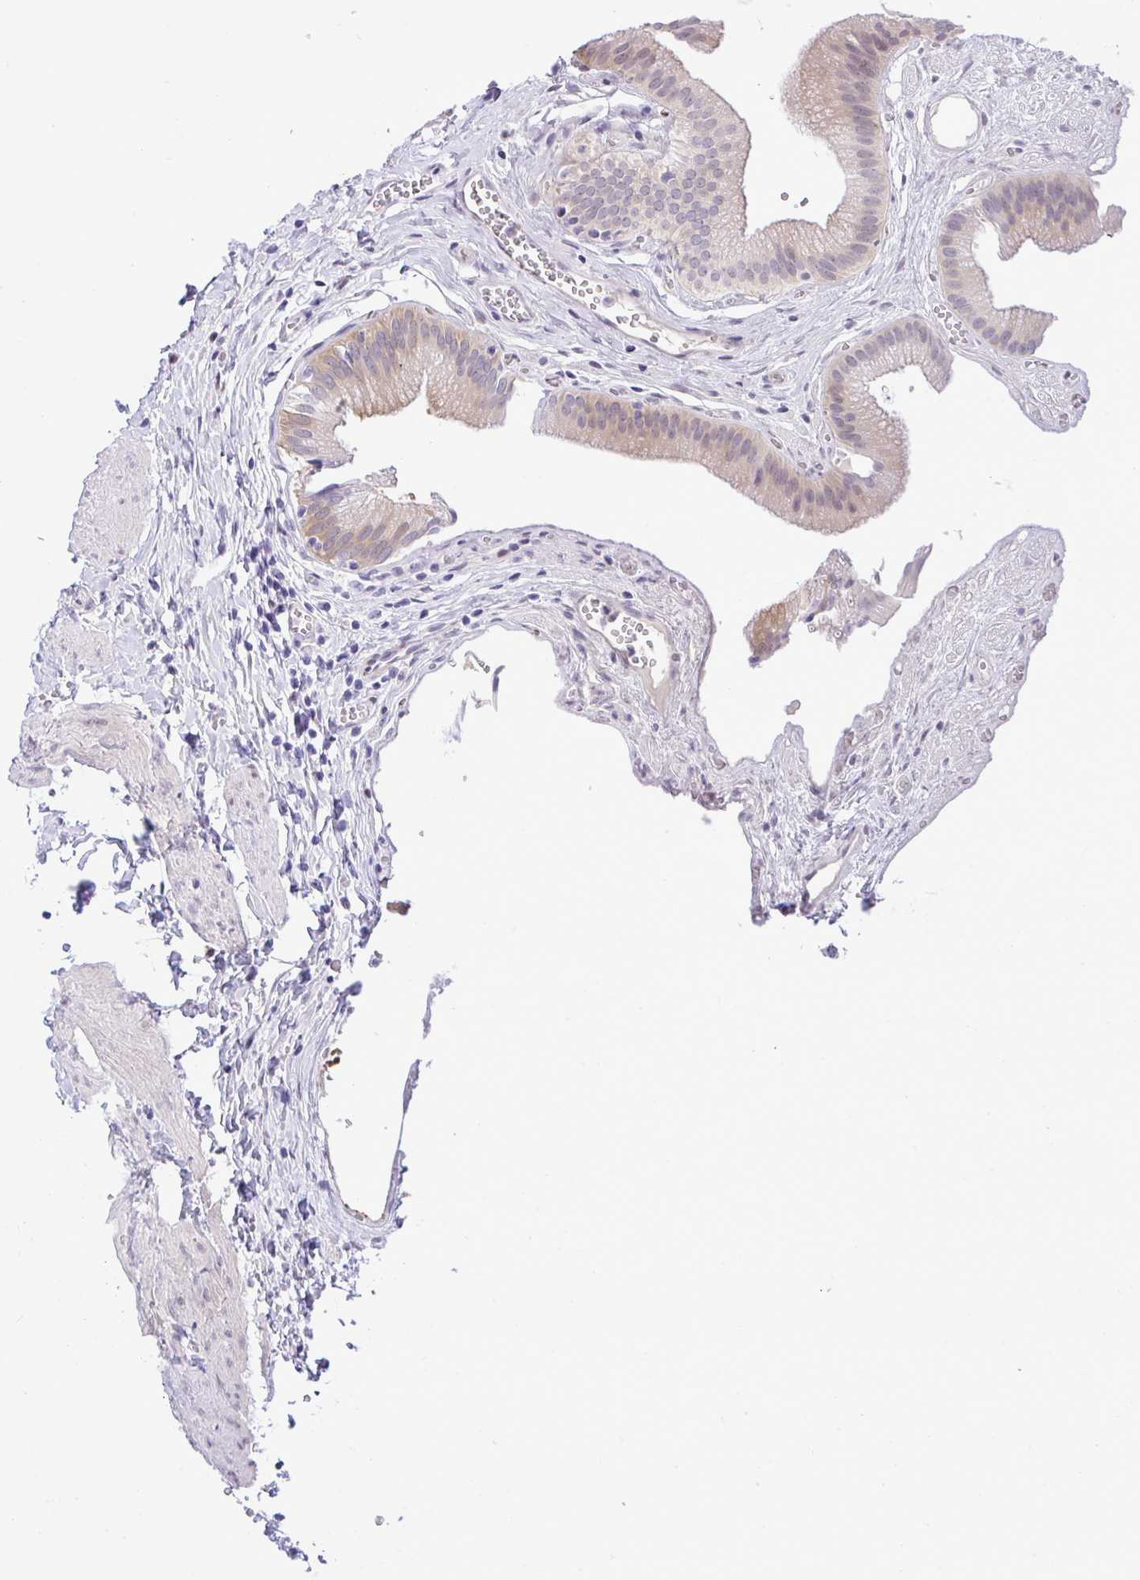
{"staining": {"intensity": "moderate", "quantity": "25%-75%", "location": "cytoplasmic/membranous"}, "tissue": "gallbladder", "cell_type": "Glandular cells", "image_type": "normal", "snomed": [{"axis": "morphology", "description": "Normal tissue, NOS"}, {"axis": "topography", "description": "Gallbladder"}, {"axis": "topography", "description": "Peripheral nerve tissue"}], "caption": "This image displays immunohistochemistry (IHC) staining of normal gallbladder, with medium moderate cytoplasmic/membranous expression in about 25%-75% of glandular cells.", "gene": "ZNF485", "patient": {"sex": "male", "age": 17}}